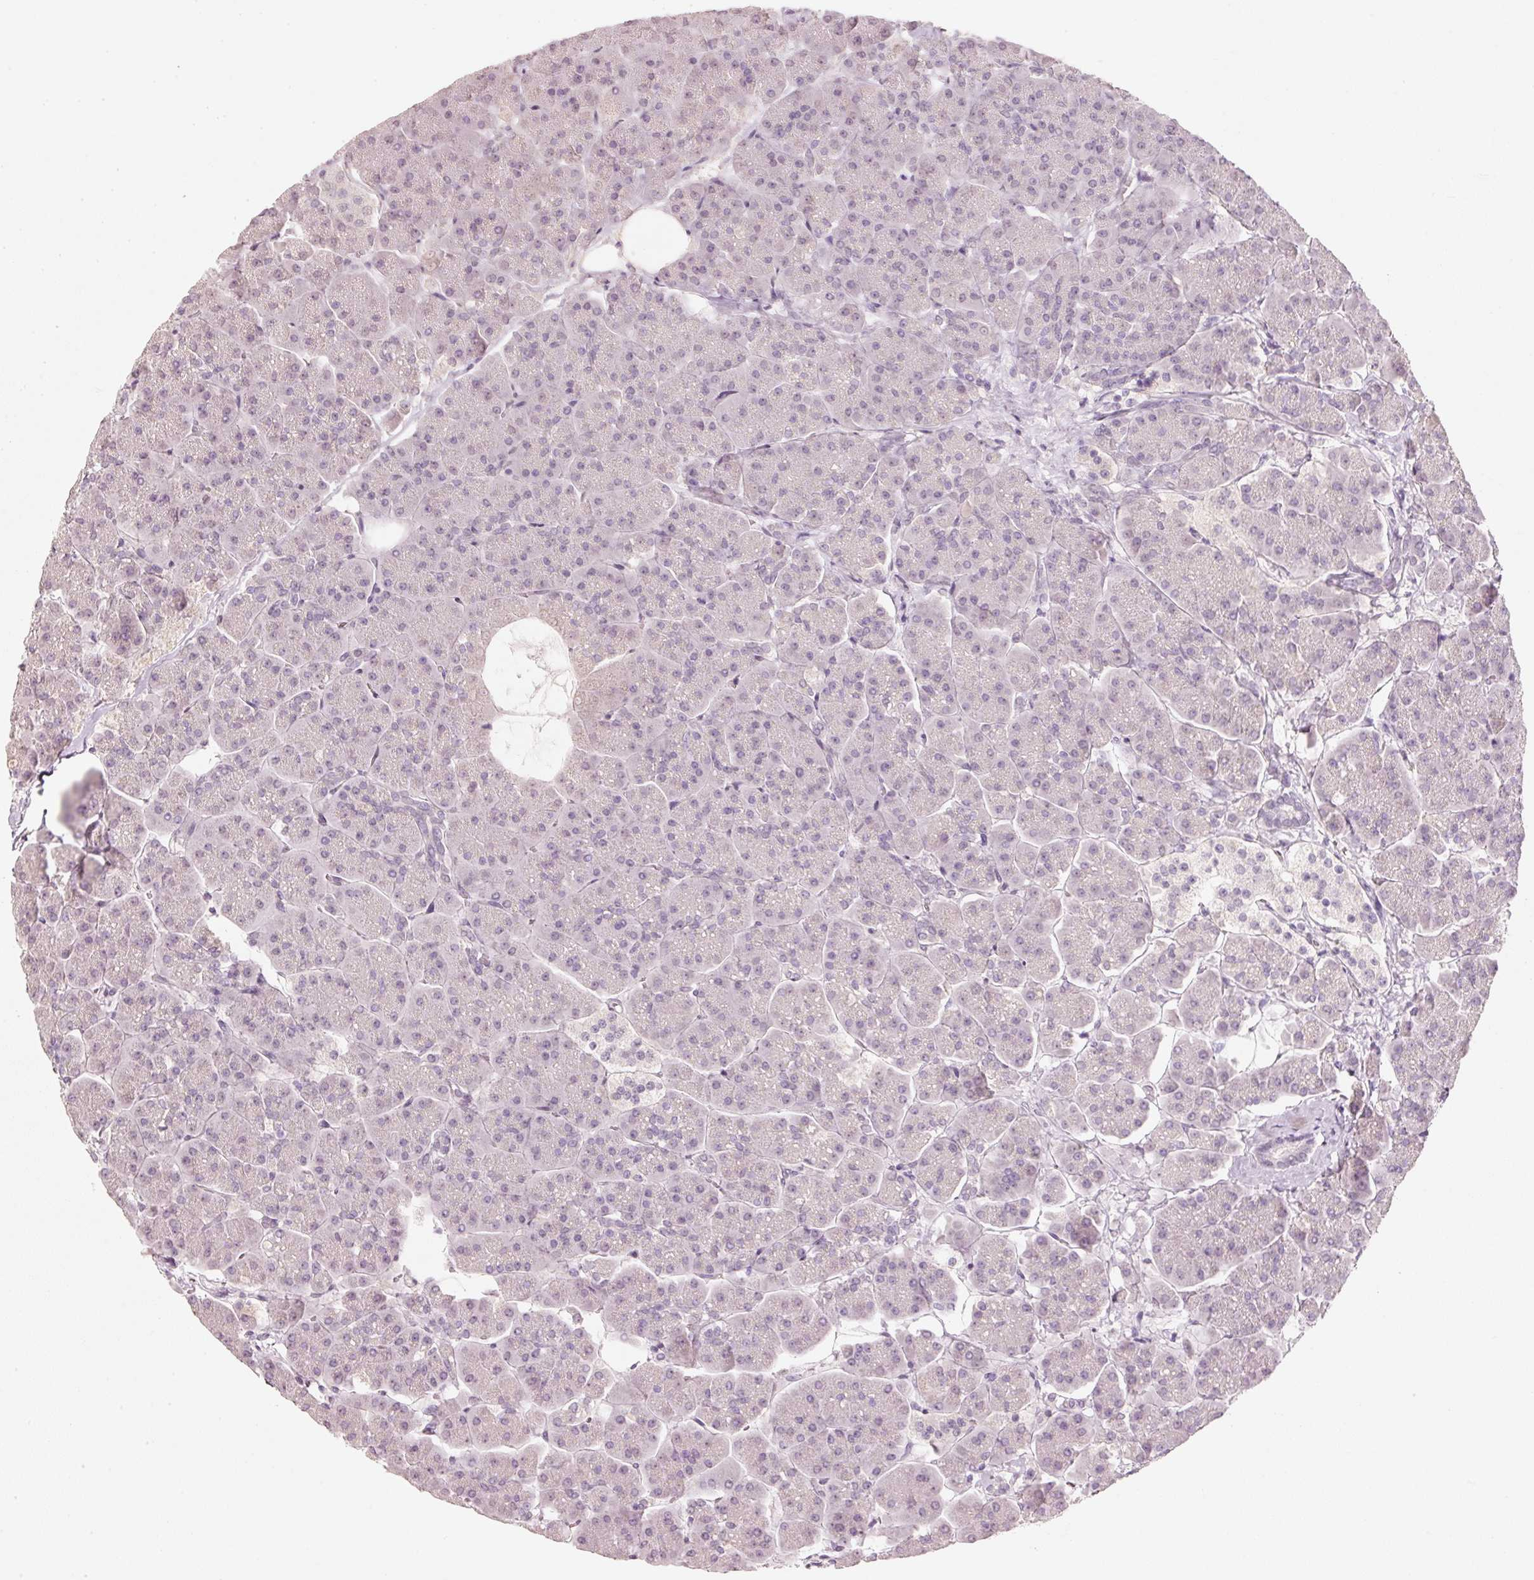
{"staining": {"intensity": "negative", "quantity": "none", "location": "none"}, "tissue": "pancreas", "cell_type": "Exocrine glandular cells", "image_type": "normal", "snomed": [{"axis": "morphology", "description": "Normal tissue, NOS"}, {"axis": "topography", "description": "Pancreas"}, {"axis": "topography", "description": "Peripheral nerve tissue"}], "caption": "Immunohistochemical staining of normal pancreas shows no significant staining in exocrine glandular cells.", "gene": "STEAP1", "patient": {"sex": "male", "age": 54}}